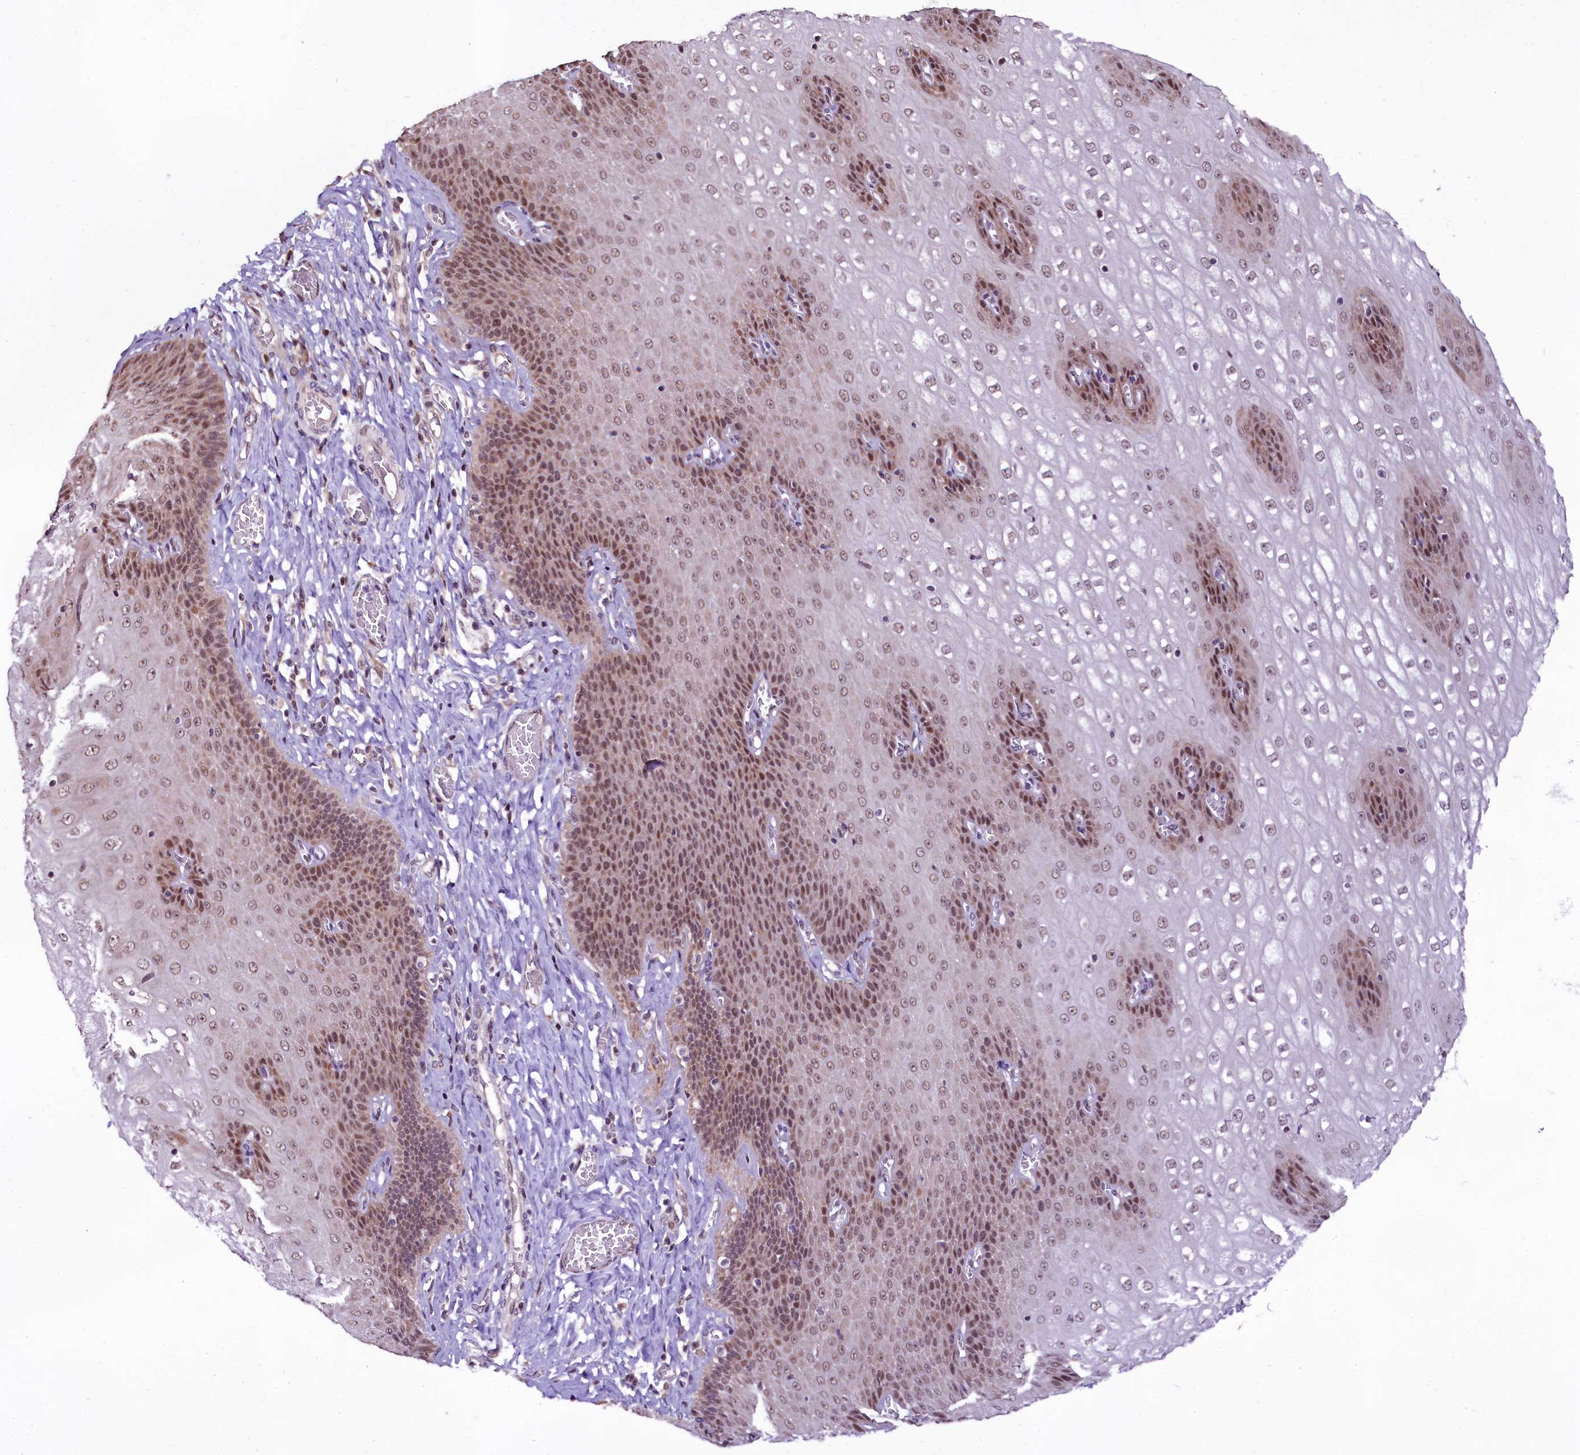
{"staining": {"intensity": "moderate", "quantity": "25%-75%", "location": "nuclear"}, "tissue": "esophagus", "cell_type": "Squamous epithelial cells", "image_type": "normal", "snomed": [{"axis": "morphology", "description": "Normal tissue, NOS"}, {"axis": "topography", "description": "Esophagus"}], "caption": "Brown immunohistochemical staining in benign human esophagus reveals moderate nuclear staining in about 25%-75% of squamous epithelial cells.", "gene": "RPUSD2", "patient": {"sex": "male", "age": 60}}